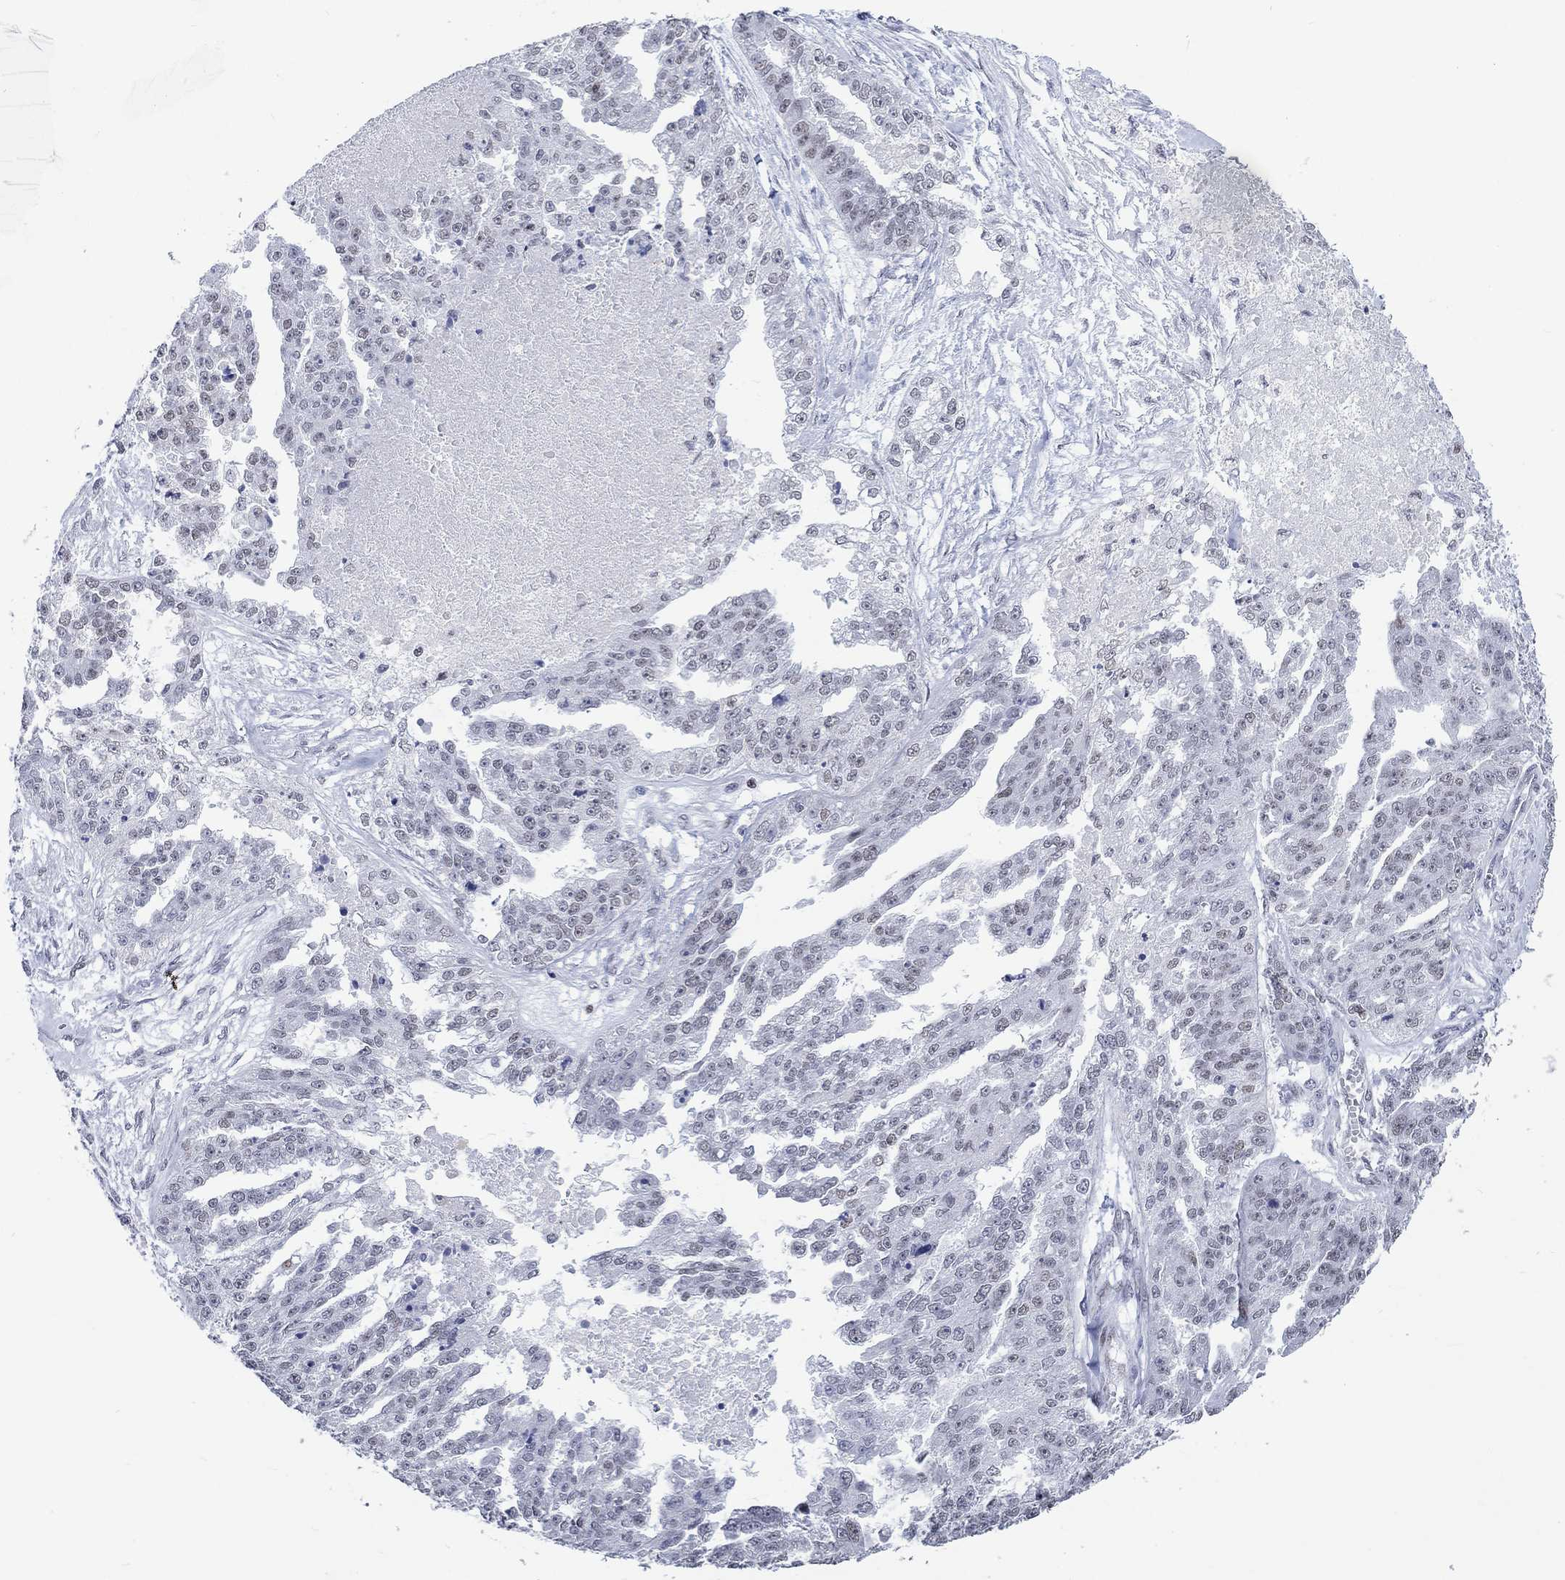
{"staining": {"intensity": "negative", "quantity": "none", "location": "none"}, "tissue": "ovarian cancer", "cell_type": "Tumor cells", "image_type": "cancer", "snomed": [{"axis": "morphology", "description": "Cystadenocarcinoma, serous, NOS"}, {"axis": "topography", "description": "Ovary"}], "caption": "DAB immunohistochemical staining of human ovarian cancer shows no significant expression in tumor cells. (DAB immunohistochemistry with hematoxylin counter stain).", "gene": "HCFC1", "patient": {"sex": "female", "age": 58}}